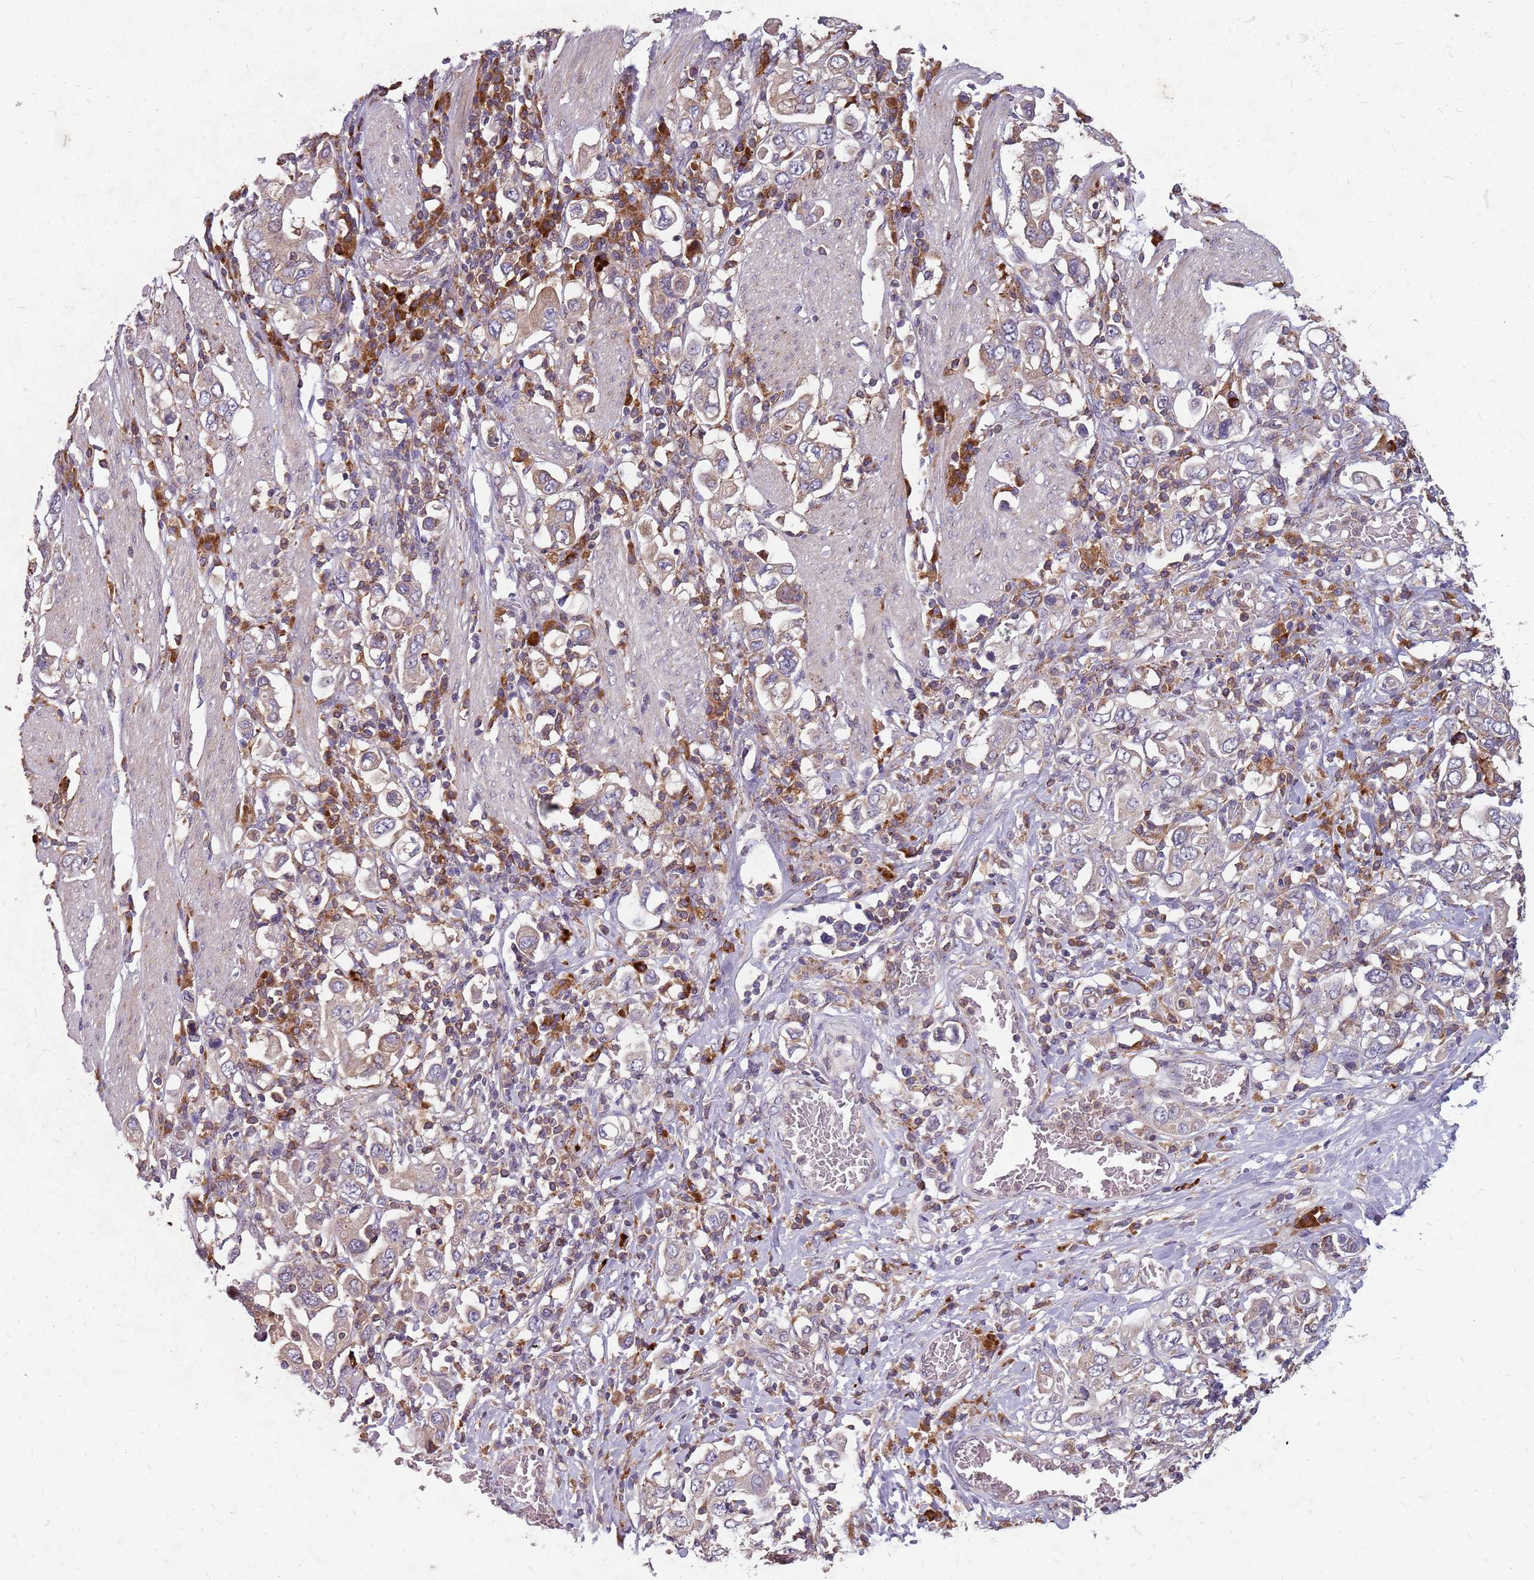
{"staining": {"intensity": "weak", "quantity": ">75%", "location": "cytoplasmic/membranous"}, "tissue": "stomach cancer", "cell_type": "Tumor cells", "image_type": "cancer", "snomed": [{"axis": "morphology", "description": "Adenocarcinoma, NOS"}, {"axis": "topography", "description": "Stomach, upper"}], "caption": "This image displays adenocarcinoma (stomach) stained with IHC to label a protein in brown. The cytoplasmic/membranous of tumor cells show weak positivity for the protein. Nuclei are counter-stained blue.", "gene": "NME4", "patient": {"sex": "male", "age": 62}}